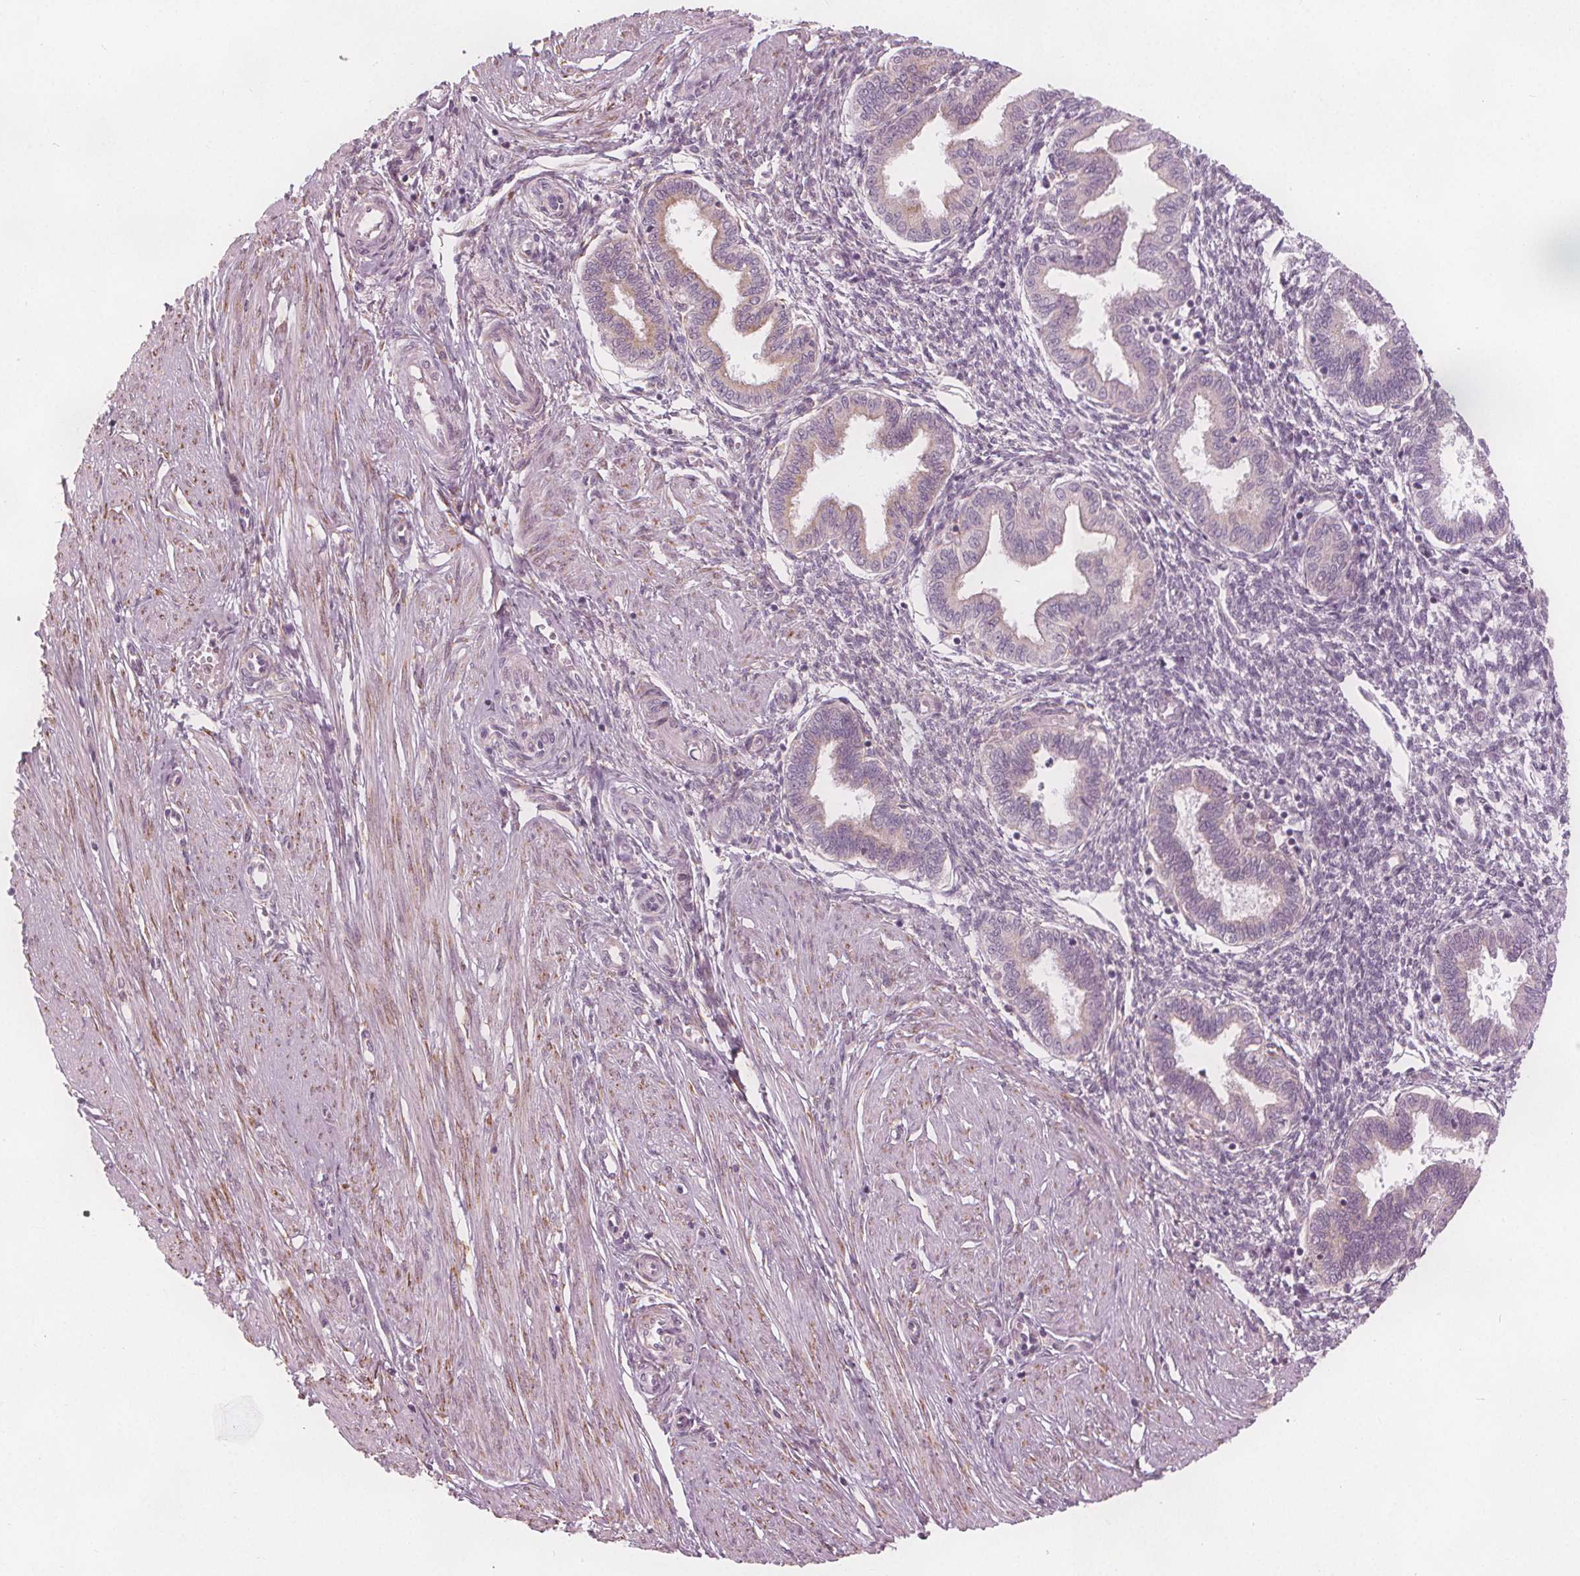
{"staining": {"intensity": "negative", "quantity": "none", "location": "none"}, "tissue": "endometrium", "cell_type": "Cells in endometrial stroma", "image_type": "normal", "snomed": [{"axis": "morphology", "description": "Normal tissue, NOS"}, {"axis": "topography", "description": "Endometrium"}], "caption": "Cells in endometrial stroma show no significant protein staining in unremarkable endometrium. (Immunohistochemistry, brightfield microscopy, high magnification).", "gene": "BRSK1", "patient": {"sex": "female", "age": 33}}